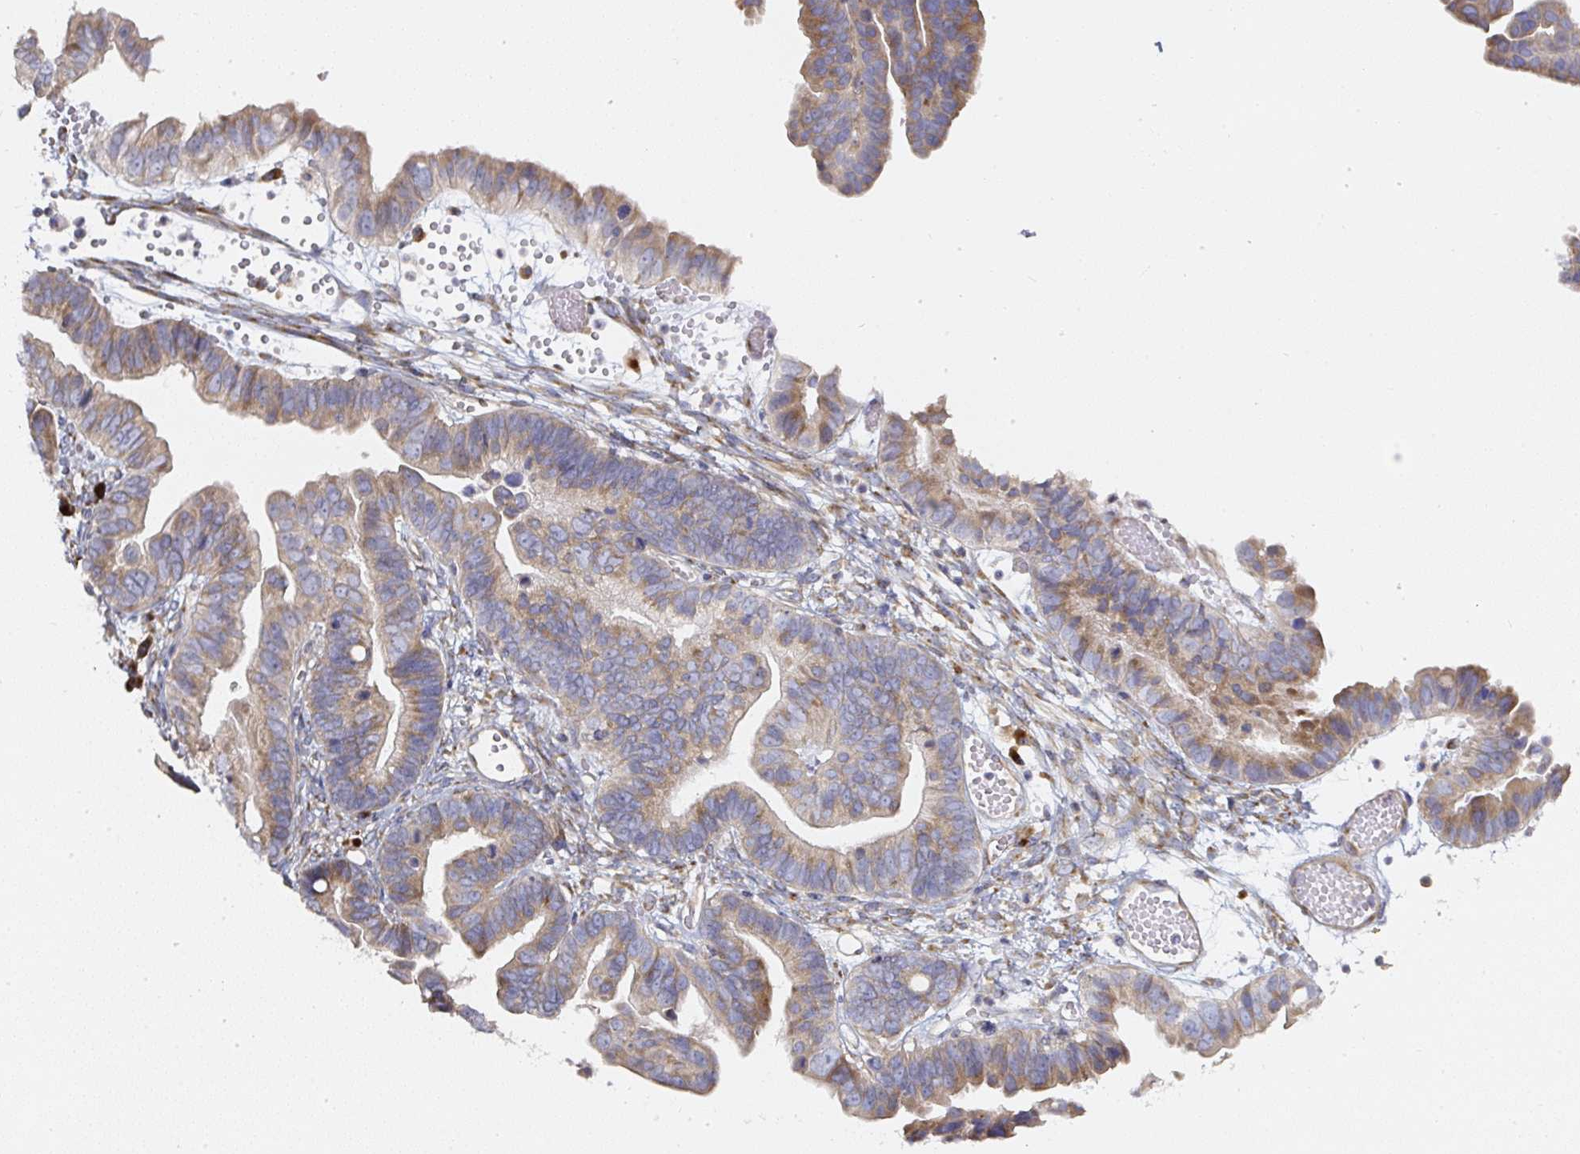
{"staining": {"intensity": "moderate", "quantity": ">75%", "location": "cytoplasmic/membranous"}, "tissue": "ovarian cancer", "cell_type": "Tumor cells", "image_type": "cancer", "snomed": [{"axis": "morphology", "description": "Cystadenocarcinoma, serous, NOS"}, {"axis": "topography", "description": "Ovary"}], "caption": "Ovarian cancer (serous cystadenocarcinoma) was stained to show a protein in brown. There is medium levels of moderate cytoplasmic/membranous expression in approximately >75% of tumor cells.", "gene": "MLX", "patient": {"sex": "female", "age": 56}}